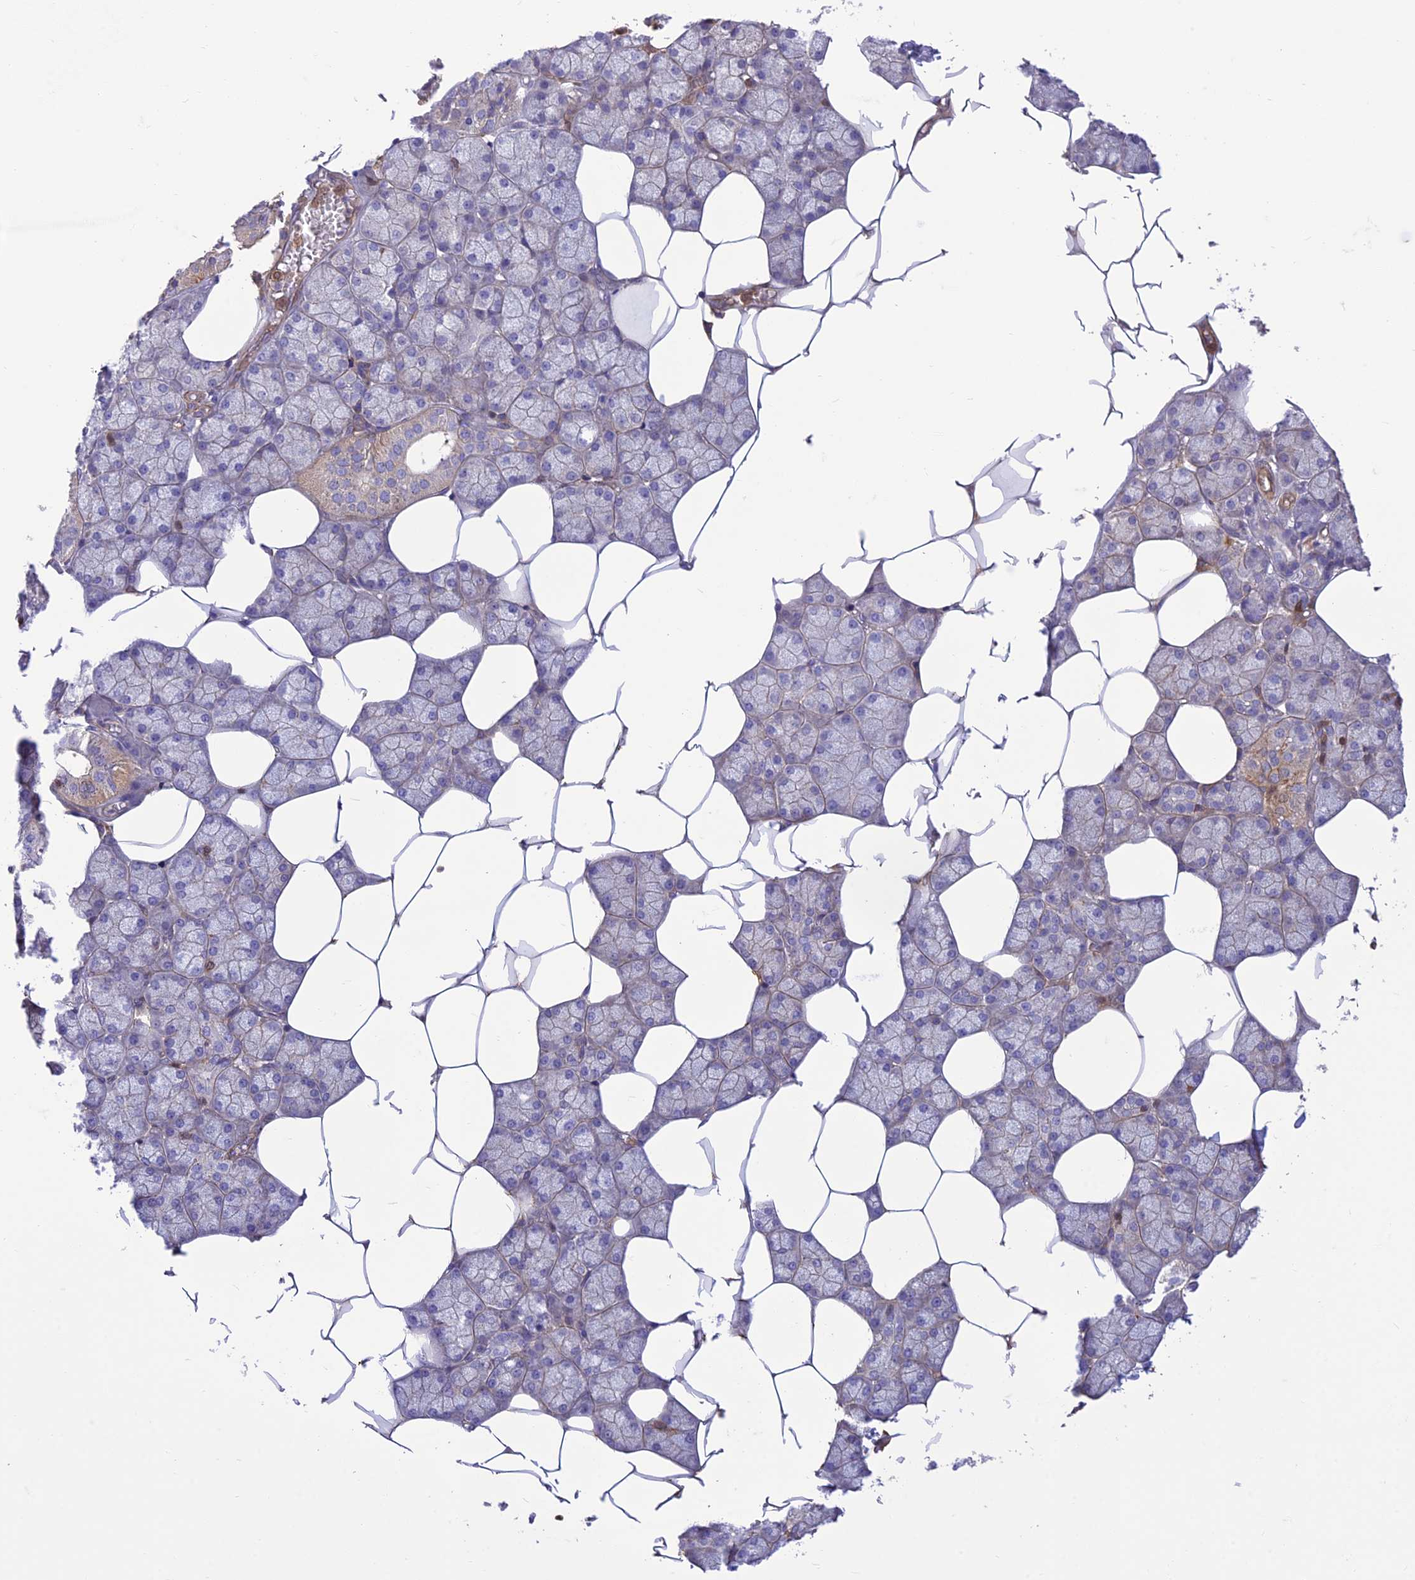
{"staining": {"intensity": "weak", "quantity": "<25%", "location": "cytoplasmic/membranous"}, "tissue": "salivary gland", "cell_type": "Glandular cells", "image_type": "normal", "snomed": [{"axis": "morphology", "description": "Normal tissue, NOS"}, {"axis": "topography", "description": "Salivary gland"}], "caption": "Immunohistochemical staining of unremarkable human salivary gland shows no significant expression in glandular cells. Nuclei are stained in blue.", "gene": "HPSE2", "patient": {"sex": "male", "age": 62}}